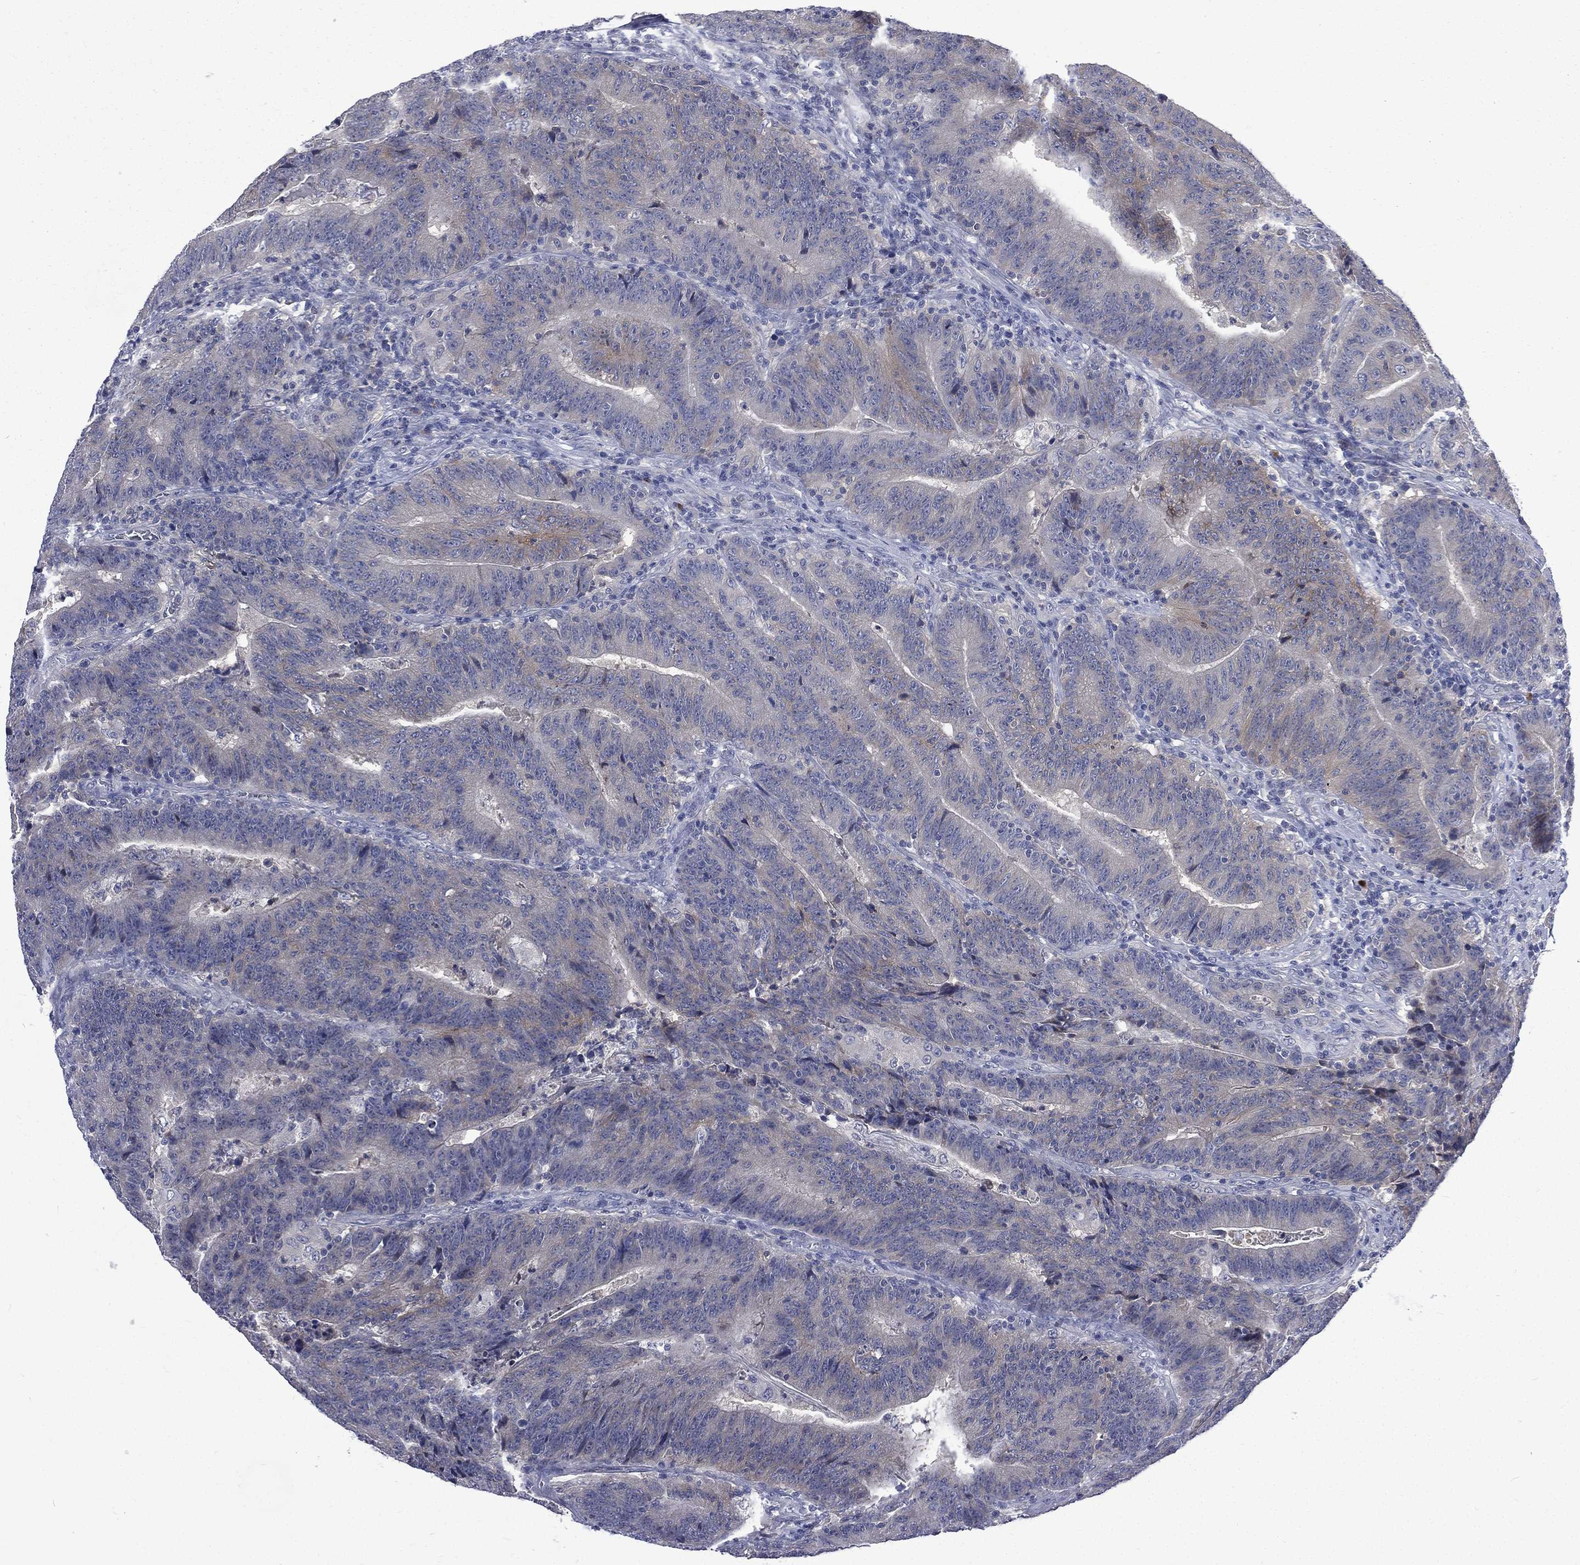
{"staining": {"intensity": "negative", "quantity": "none", "location": "none"}, "tissue": "colorectal cancer", "cell_type": "Tumor cells", "image_type": "cancer", "snomed": [{"axis": "morphology", "description": "Adenocarcinoma, NOS"}, {"axis": "topography", "description": "Colon"}], "caption": "The IHC image has no significant staining in tumor cells of adenocarcinoma (colorectal) tissue. The staining was performed using DAB (3,3'-diaminobenzidine) to visualize the protein expression in brown, while the nuclei were stained in blue with hematoxylin (Magnification: 20x).", "gene": "CA12", "patient": {"sex": "female", "age": 75}}